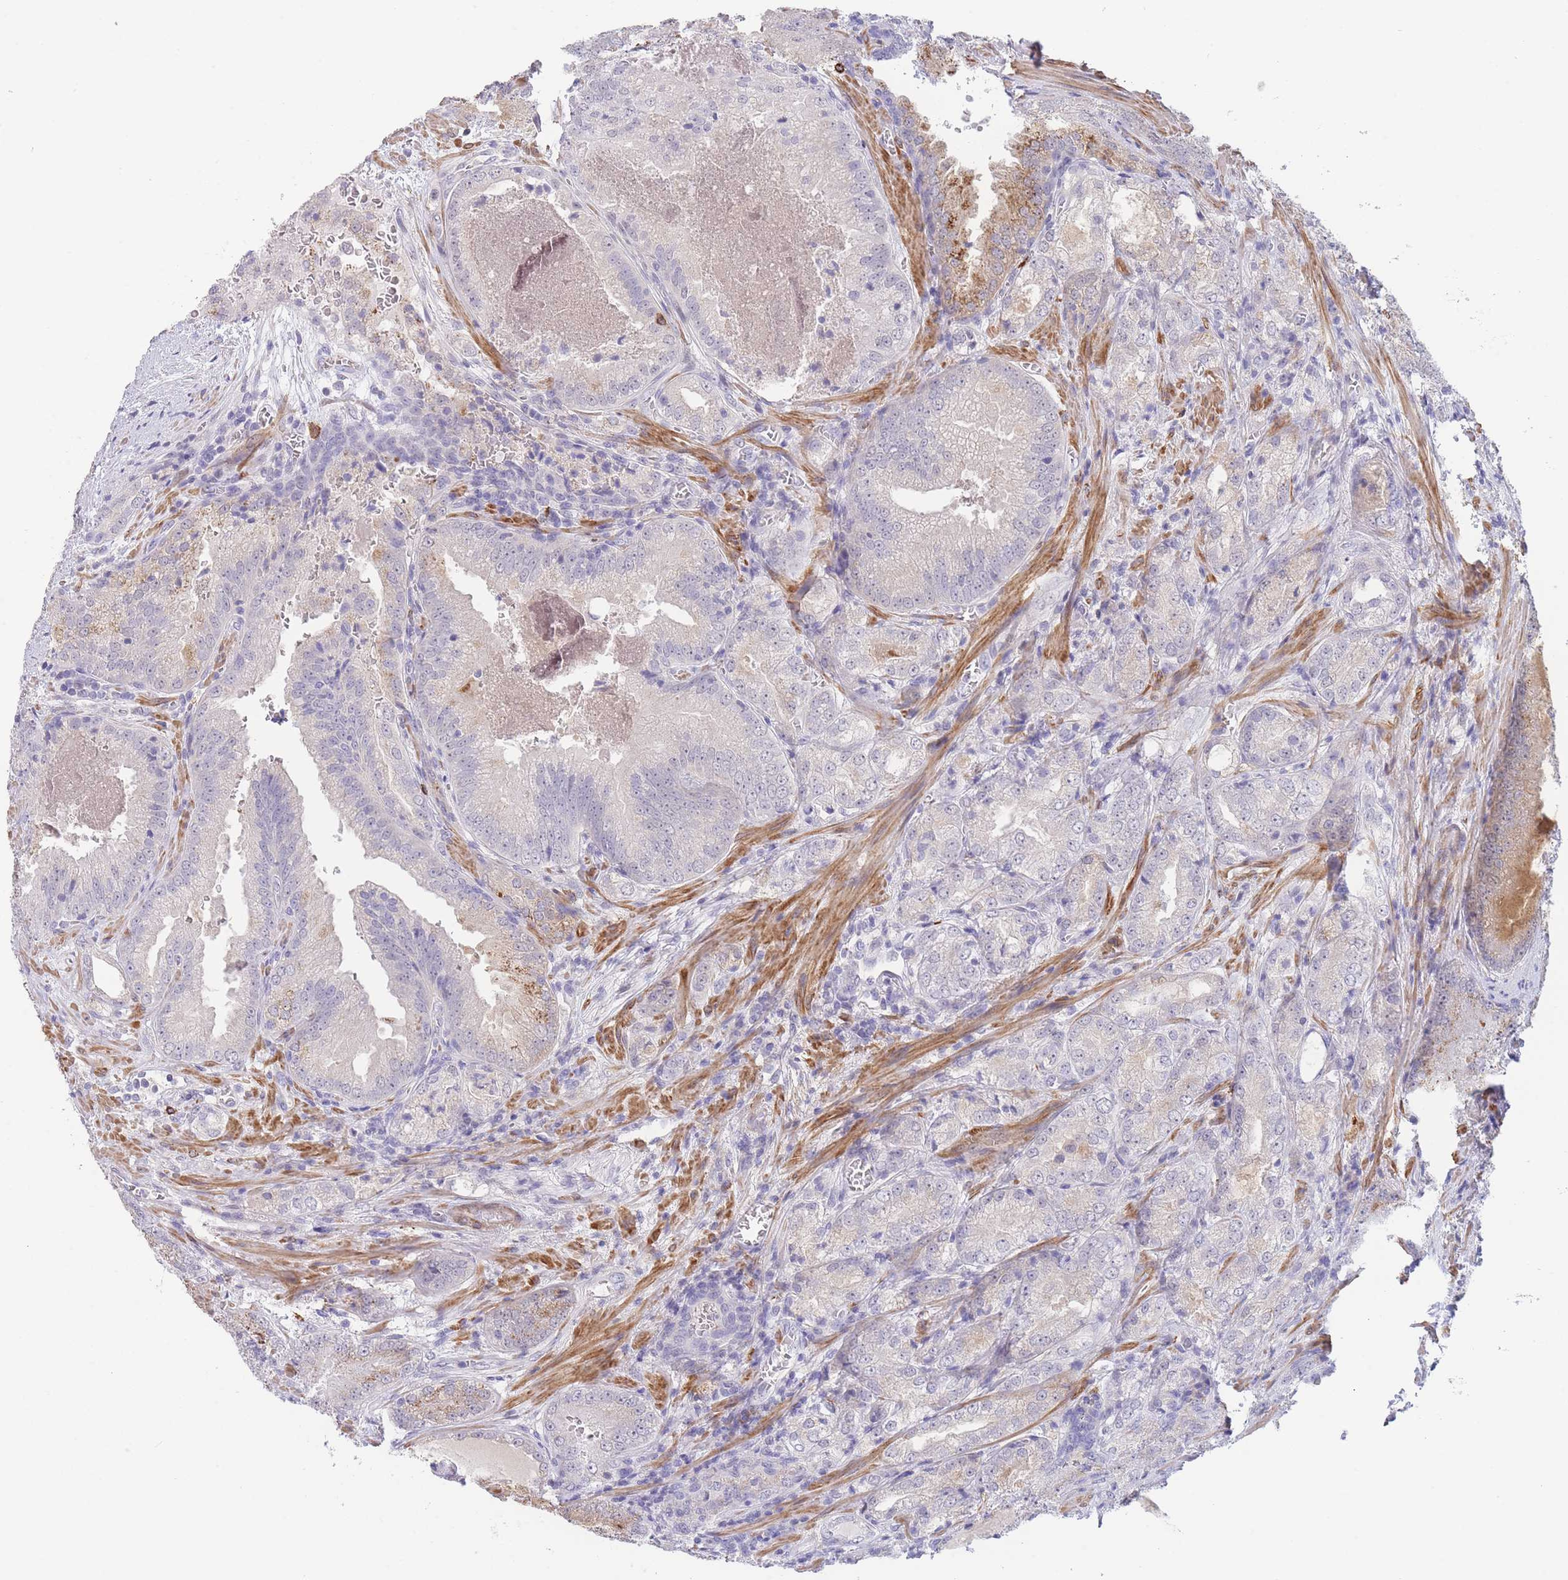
{"staining": {"intensity": "negative", "quantity": "none", "location": "none"}, "tissue": "prostate cancer", "cell_type": "Tumor cells", "image_type": "cancer", "snomed": [{"axis": "morphology", "description": "Adenocarcinoma, High grade"}, {"axis": "topography", "description": "Prostate"}], "caption": "DAB (3,3'-diaminobenzidine) immunohistochemical staining of human prostate cancer demonstrates no significant positivity in tumor cells. (DAB (3,3'-diaminobenzidine) immunohistochemistry, high magnification).", "gene": "ASAP3", "patient": {"sex": "male", "age": 63}}